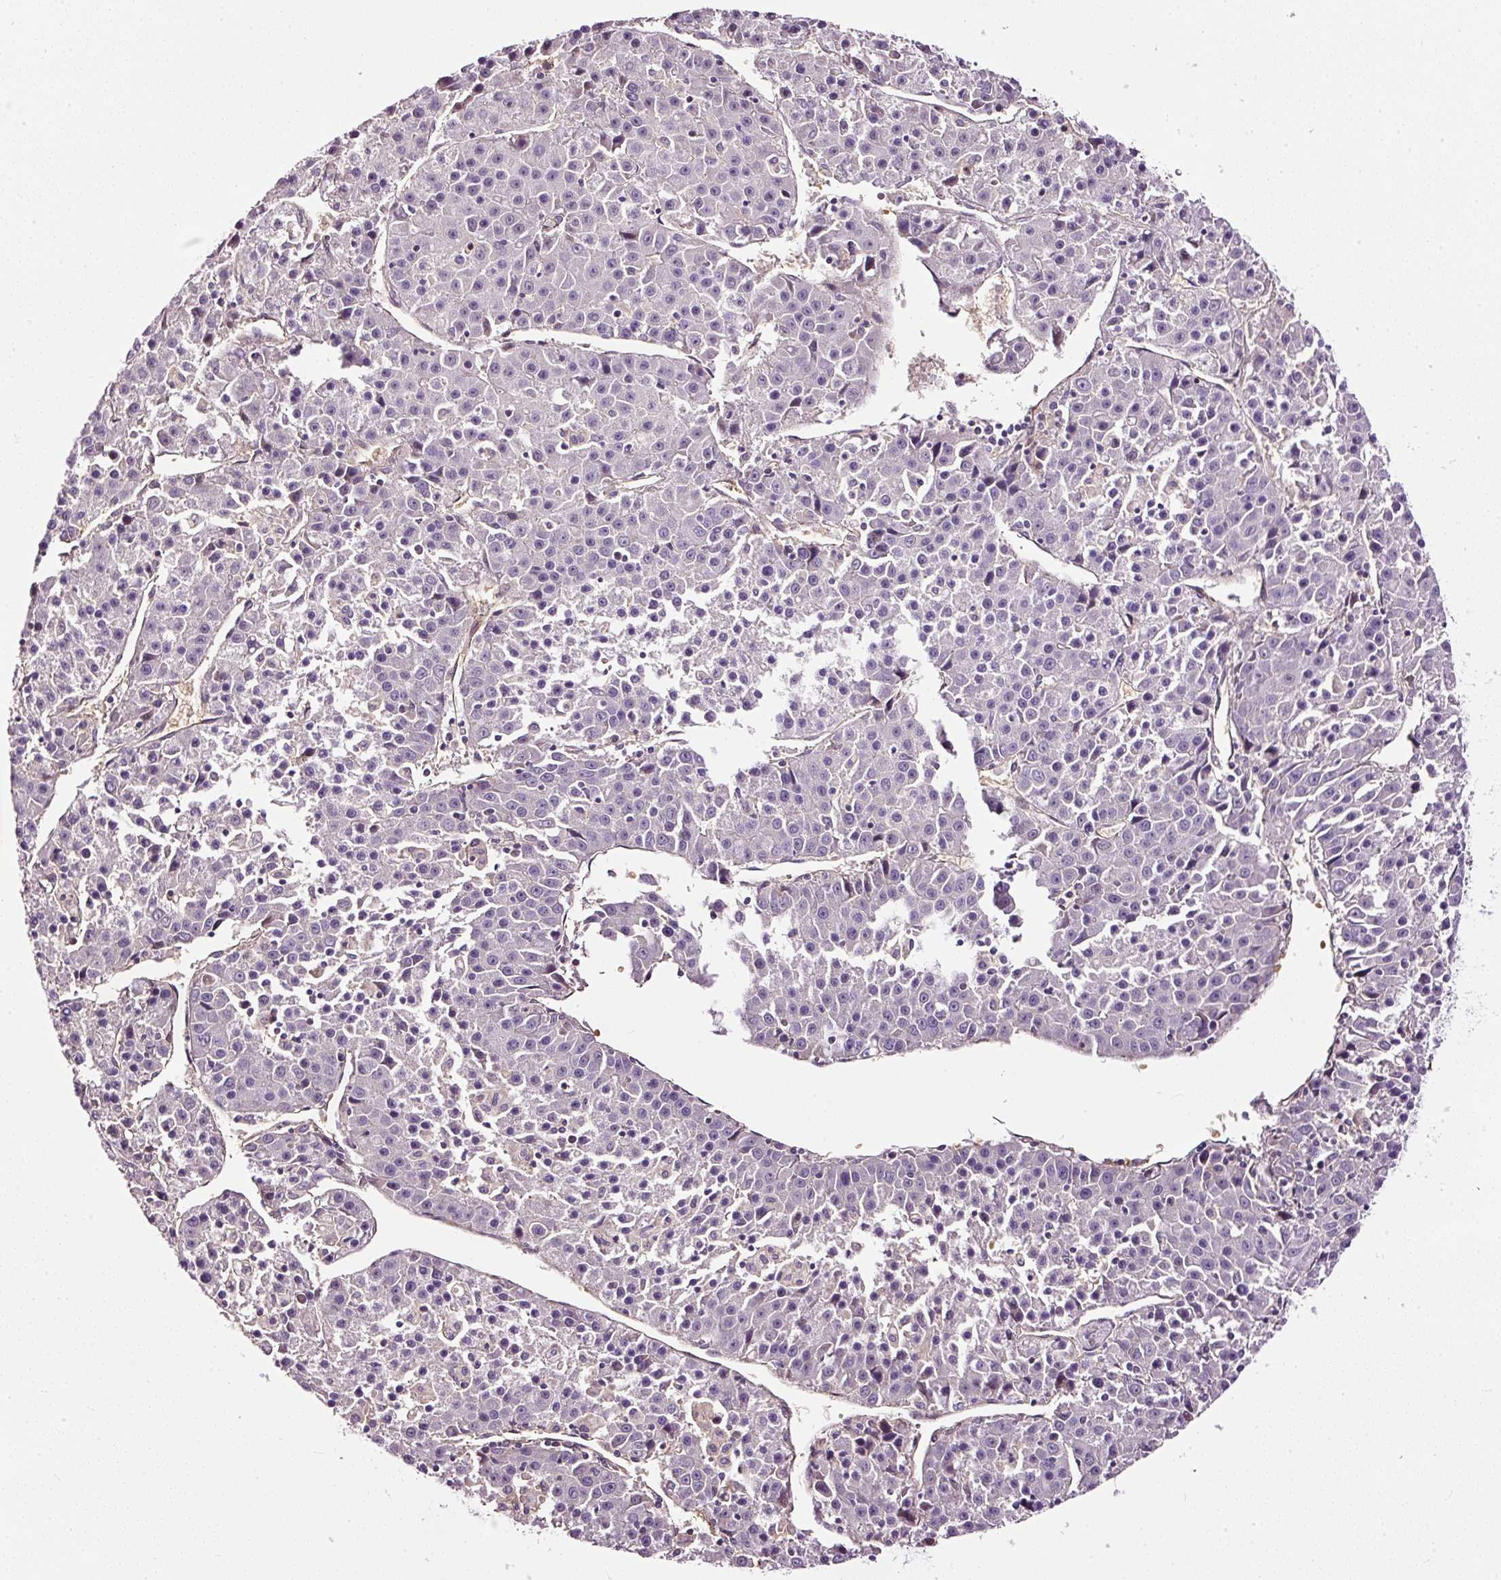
{"staining": {"intensity": "negative", "quantity": "none", "location": "none"}, "tissue": "liver cancer", "cell_type": "Tumor cells", "image_type": "cancer", "snomed": [{"axis": "morphology", "description": "Carcinoma, Hepatocellular, NOS"}, {"axis": "topography", "description": "Liver"}], "caption": "Liver cancer (hepatocellular carcinoma) was stained to show a protein in brown. There is no significant positivity in tumor cells.", "gene": "USHBP1", "patient": {"sex": "female", "age": 53}}